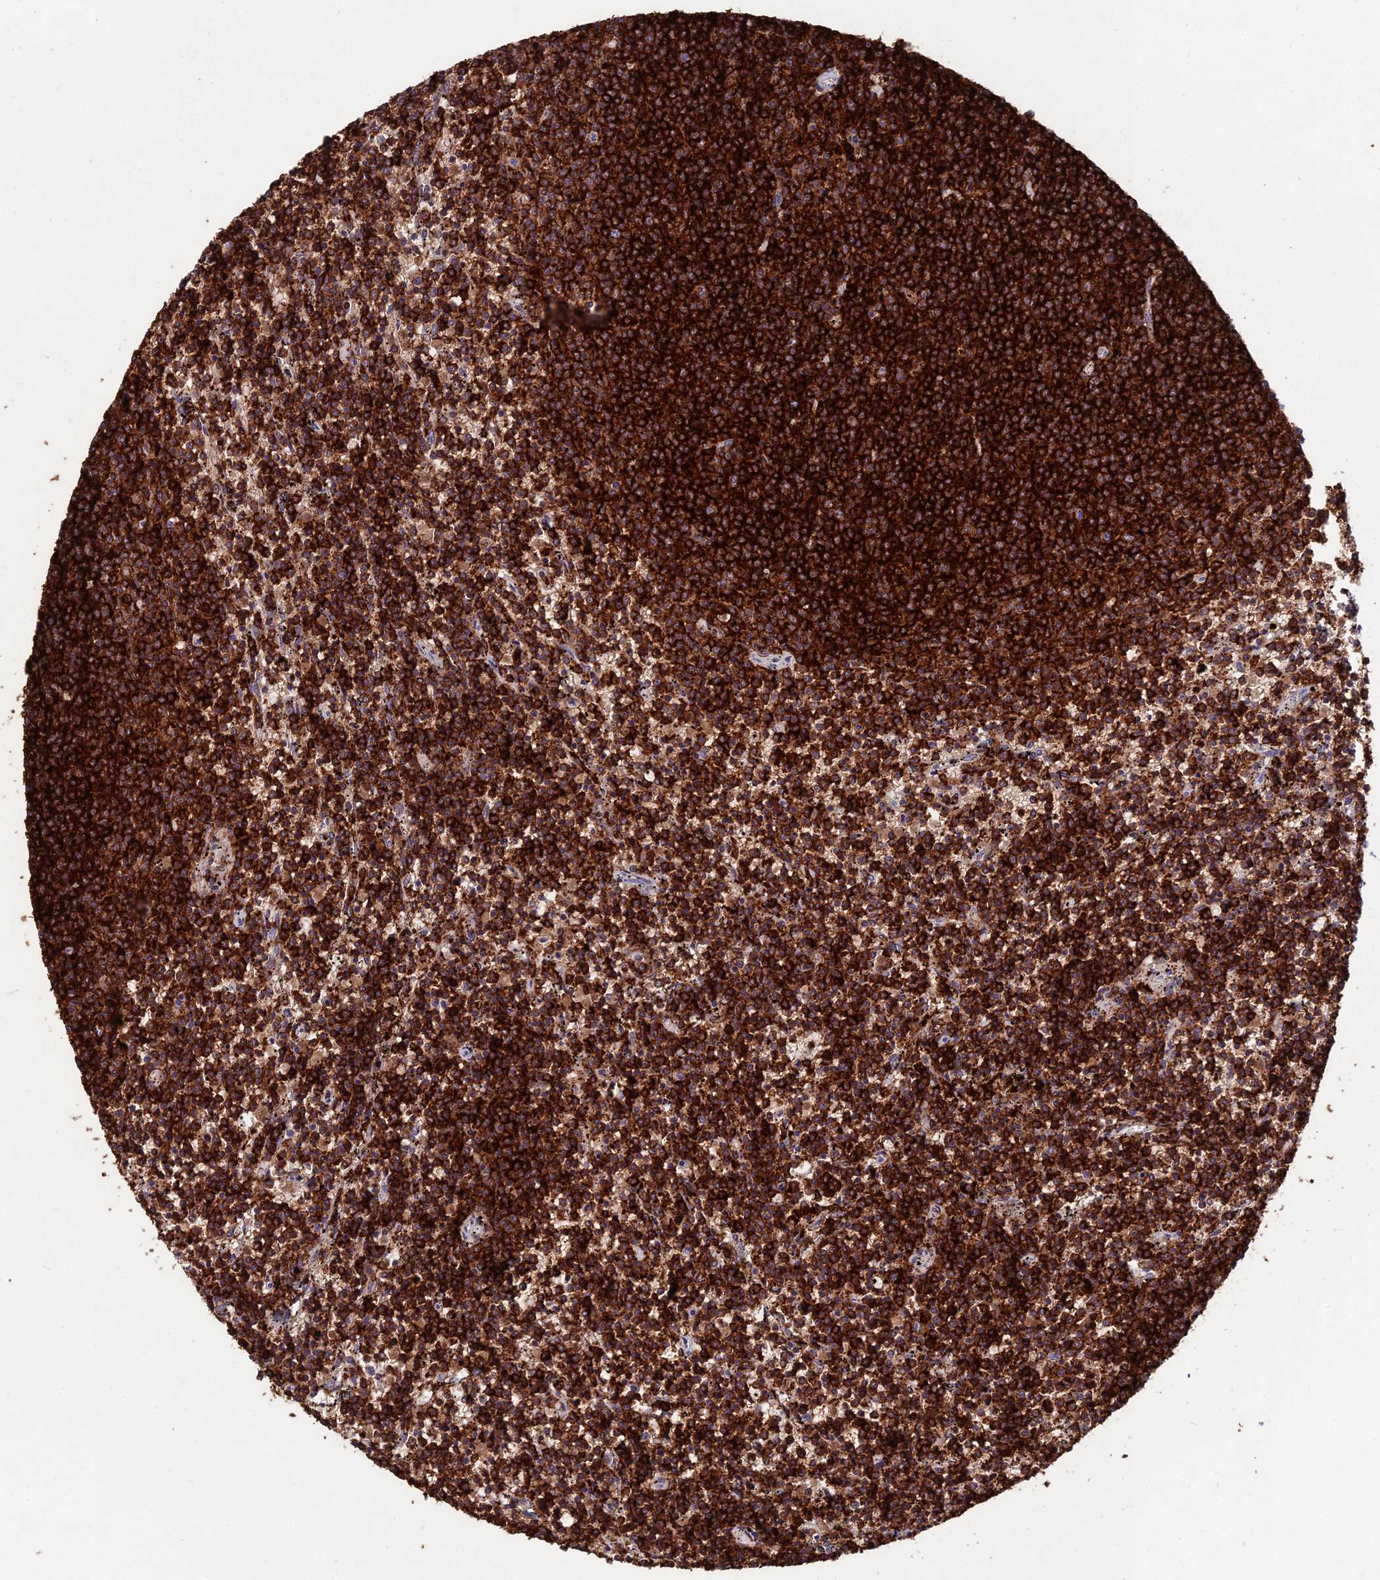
{"staining": {"intensity": "strong", "quantity": ">75%", "location": "cytoplasmic/membranous"}, "tissue": "lymphoma", "cell_type": "Tumor cells", "image_type": "cancer", "snomed": [{"axis": "morphology", "description": "Malignant lymphoma, non-Hodgkin's type, Low grade"}, {"axis": "topography", "description": "Spleen"}], "caption": "Approximately >75% of tumor cells in lymphoma display strong cytoplasmic/membranous protein staining as visualized by brown immunohistochemical staining.", "gene": "PTPRCAP", "patient": {"sex": "female", "age": 50}}